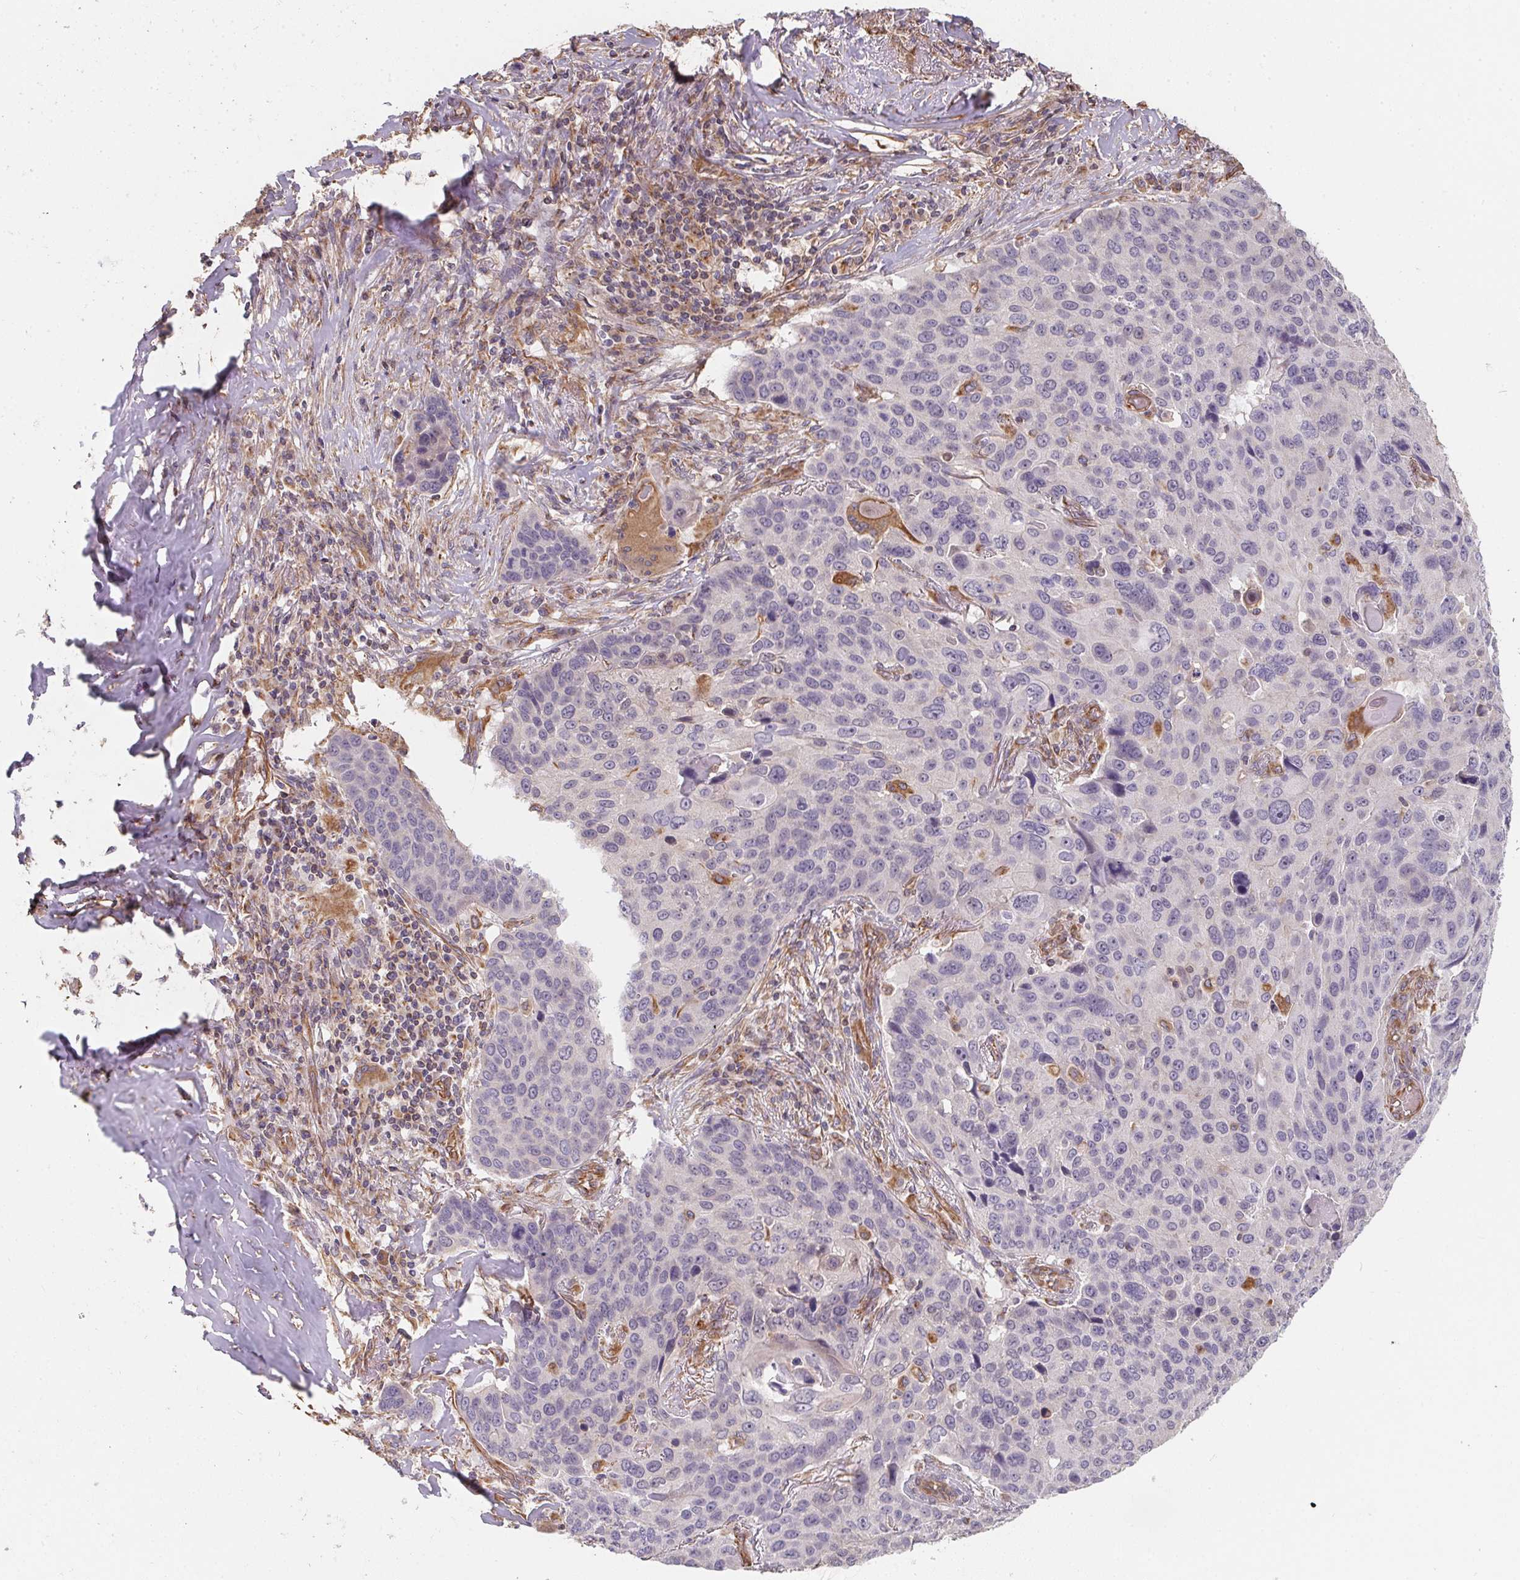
{"staining": {"intensity": "negative", "quantity": "none", "location": "none"}, "tissue": "lung cancer", "cell_type": "Tumor cells", "image_type": "cancer", "snomed": [{"axis": "morphology", "description": "Squamous cell carcinoma, NOS"}, {"axis": "topography", "description": "Lung"}], "caption": "There is no significant expression in tumor cells of lung cancer (squamous cell carcinoma). (DAB (3,3'-diaminobenzidine) immunohistochemistry visualized using brightfield microscopy, high magnification).", "gene": "TBKBP1", "patient": {"sex": "male", "age": 68}}